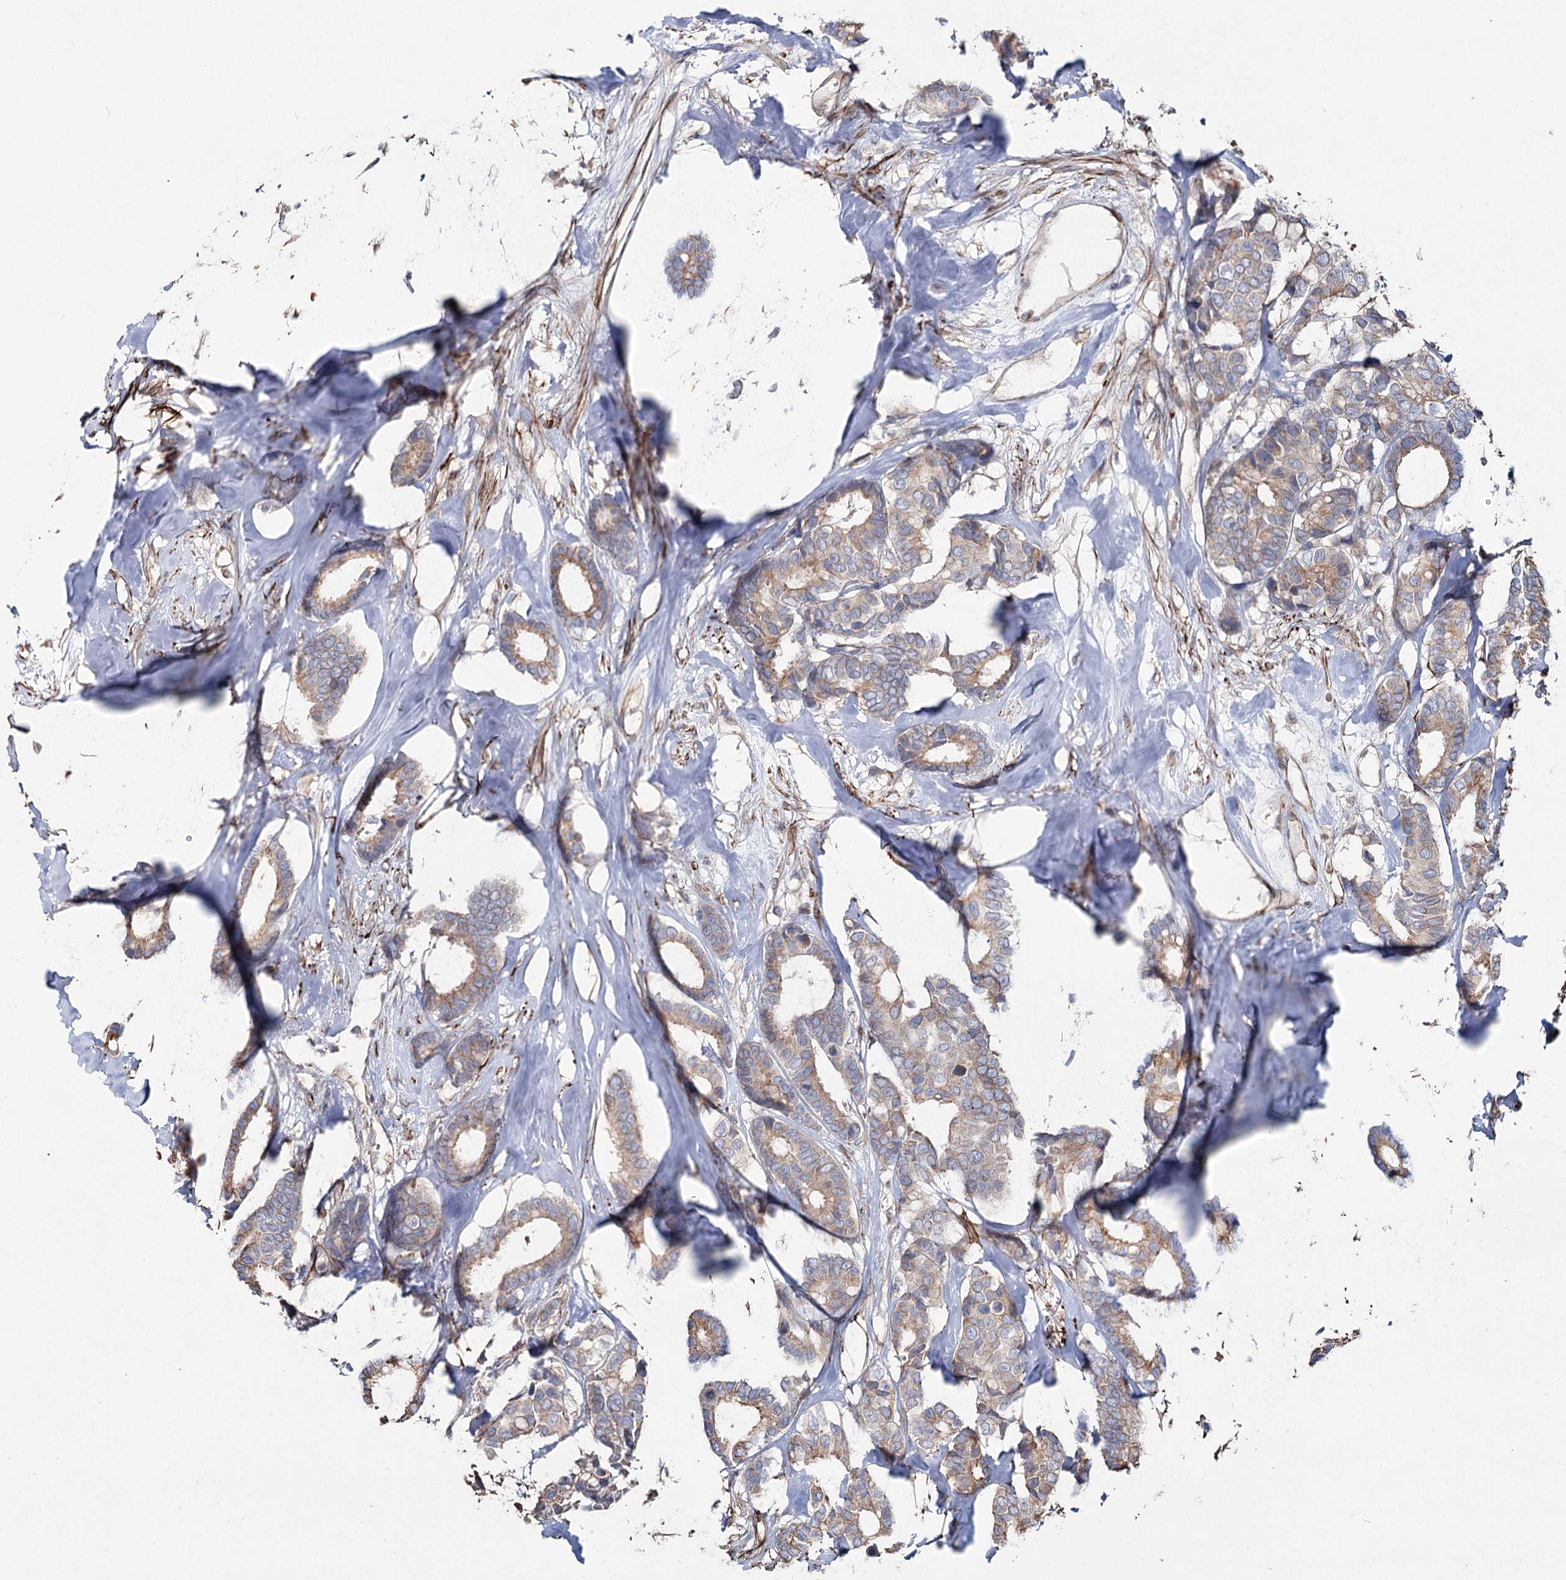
{"staining": {"intensity": "weak", "quantity": ">75%", "location": "cytoplasmic/membranous"}, "tissue": "breast cancer", "cell_type": "Tumor cells", "image_type": "cancer", "snomed": [{"axis": "morphology", "description": "Duct carcinoma"}, {"axis": "topography", "description": "Breast"}], "caption": "The histopathology image exhibits staining of breast cancer (intraductal carcinoma), revealing weak cytoplasmic/membranous protein expression (brown color) within tumor cells. (Stains: DAB in brown, nuclei in blue, Microscopy: brightfield microscopy at high magnification).", "gene": "SUMF1", "patient": {"sex": "female", "age": 87}}